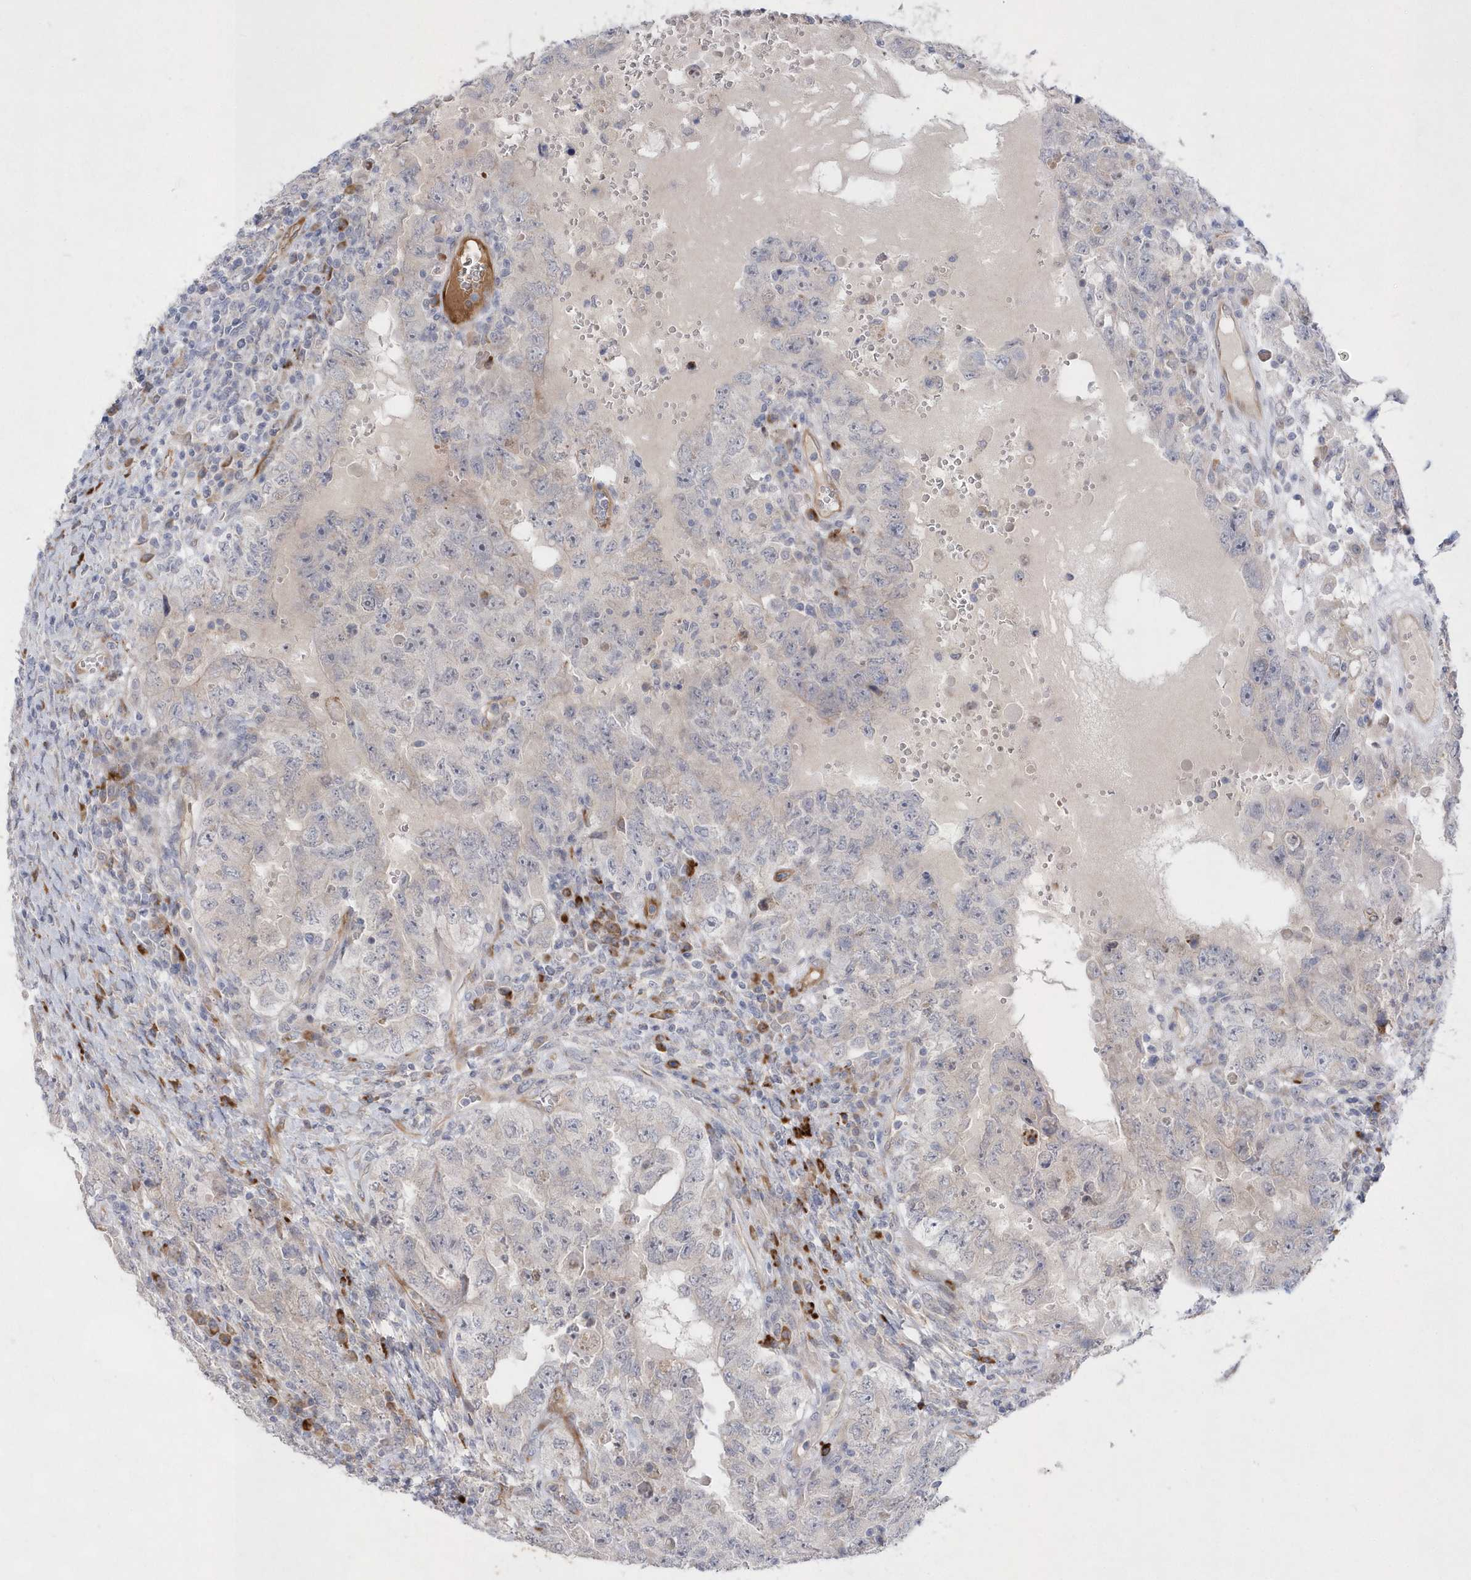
{"staining": {"intensity": "negative", "quantity": "none", "location": "none"}, "tissue": "testis cancer", "cell_type": "Tumor cells", "image_type": "cancer", "snomed": [{"axis": "morphology", "description": "Carcinoma, Embryonal, NOS"}, {"axis": "topography", "description": "Testis"}], "caption": "The immunohistochemistry histopathology image has no significant expression in tumor cells of testis cancer tissue.", "gene": "TMEM132B", "patient": {"sex": "male", "age": 26}}